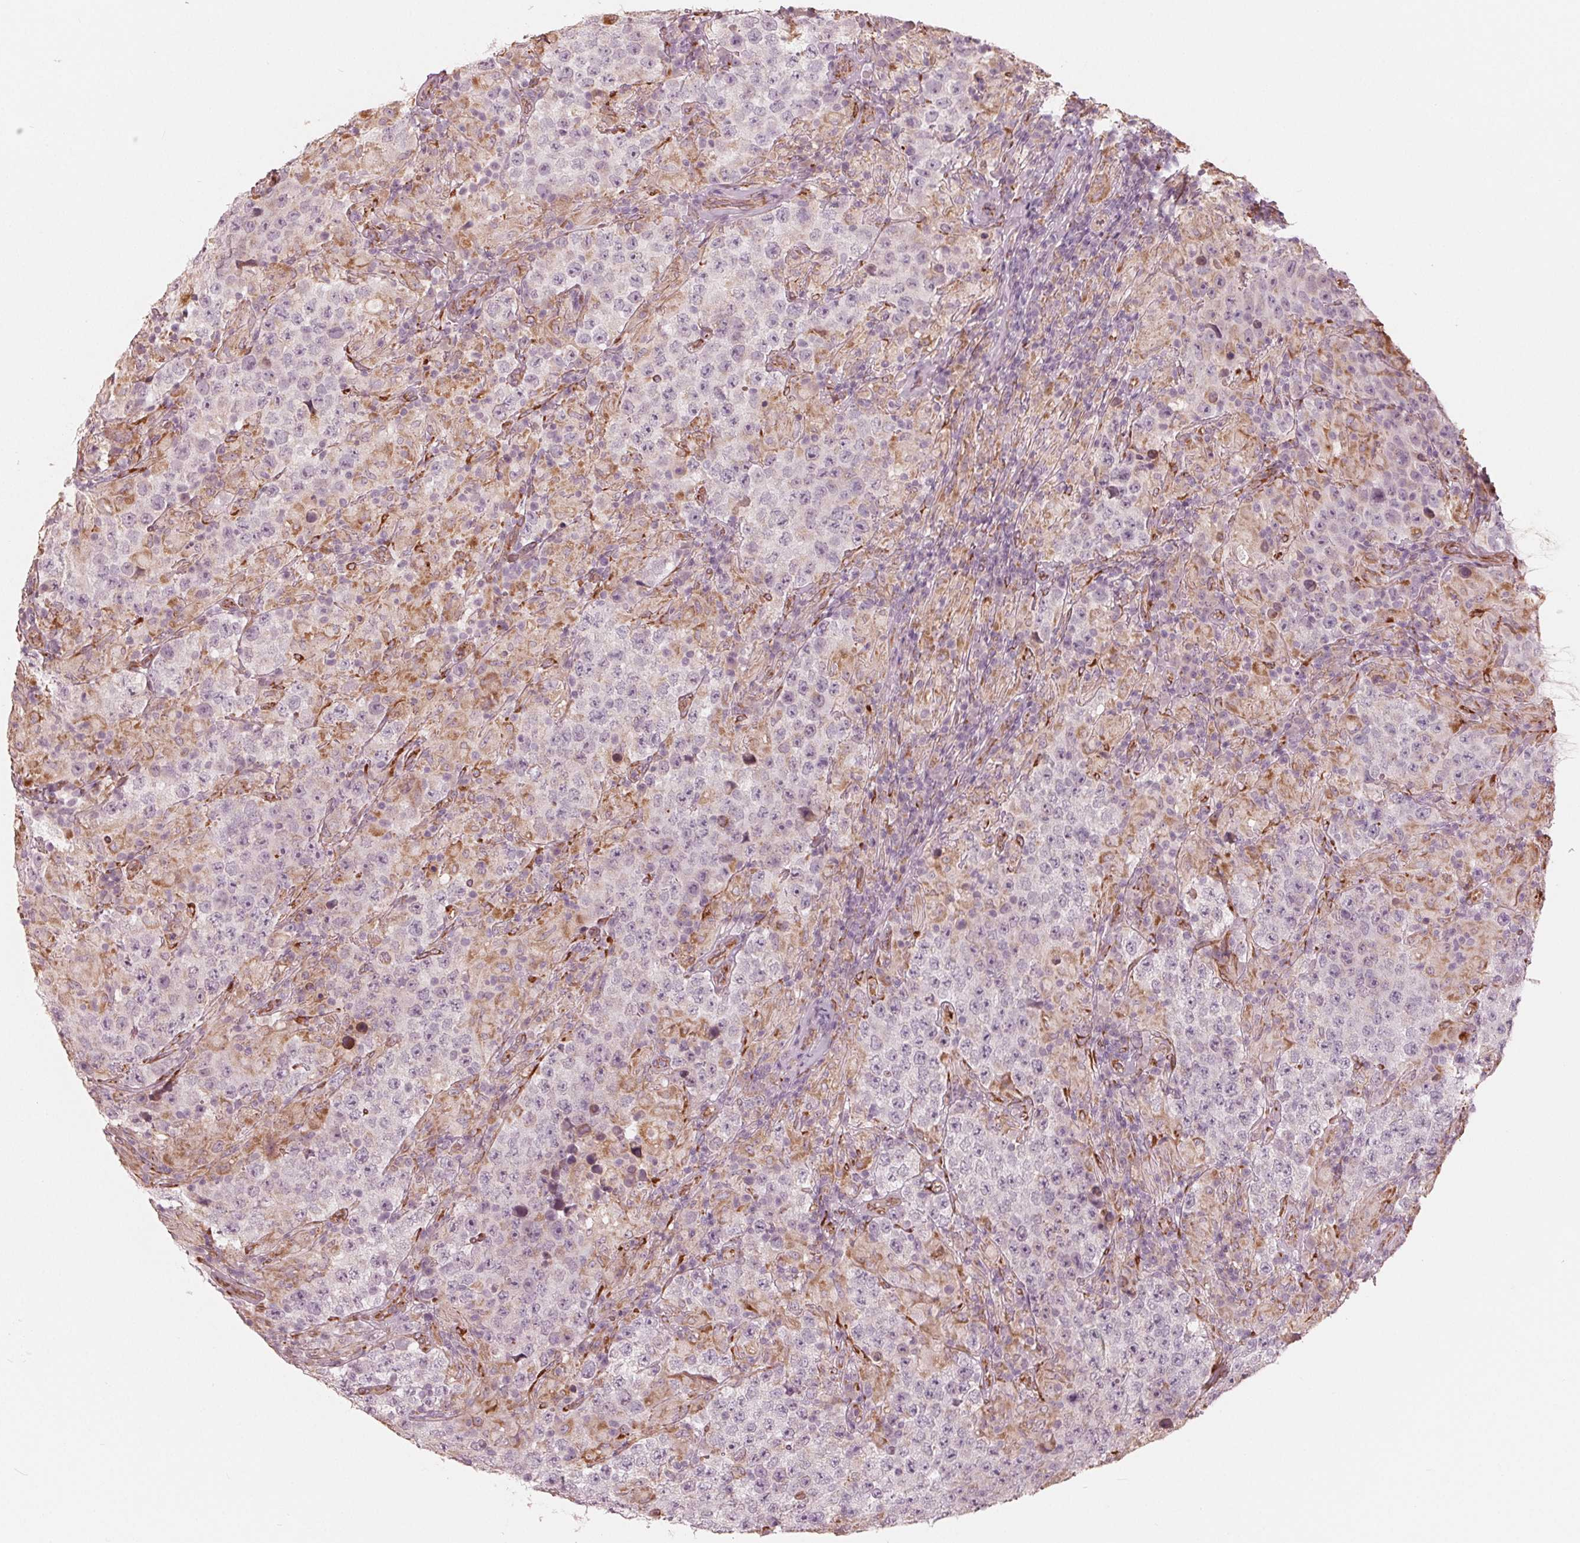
{"staining": {"intensity": "negative", "quantity": "none", "location": "none"}, "tissue": "testis cancer", "cell_type": "Tumor cells", "image_type": "cancer", "snomed": [{"axis": "morphology", "description": "Seminoma, NOS"}, {"axis": "morphology", "description": "Carcinoma, Embryonal, NOS"}, {"axis": "topography", "description": "Testis"}], "caption": "Tumor cells show no significant positivity in testis embryonal carcinoma.", "gene": "IKBIP", "patient": {"sex": "male", "age": 41}}